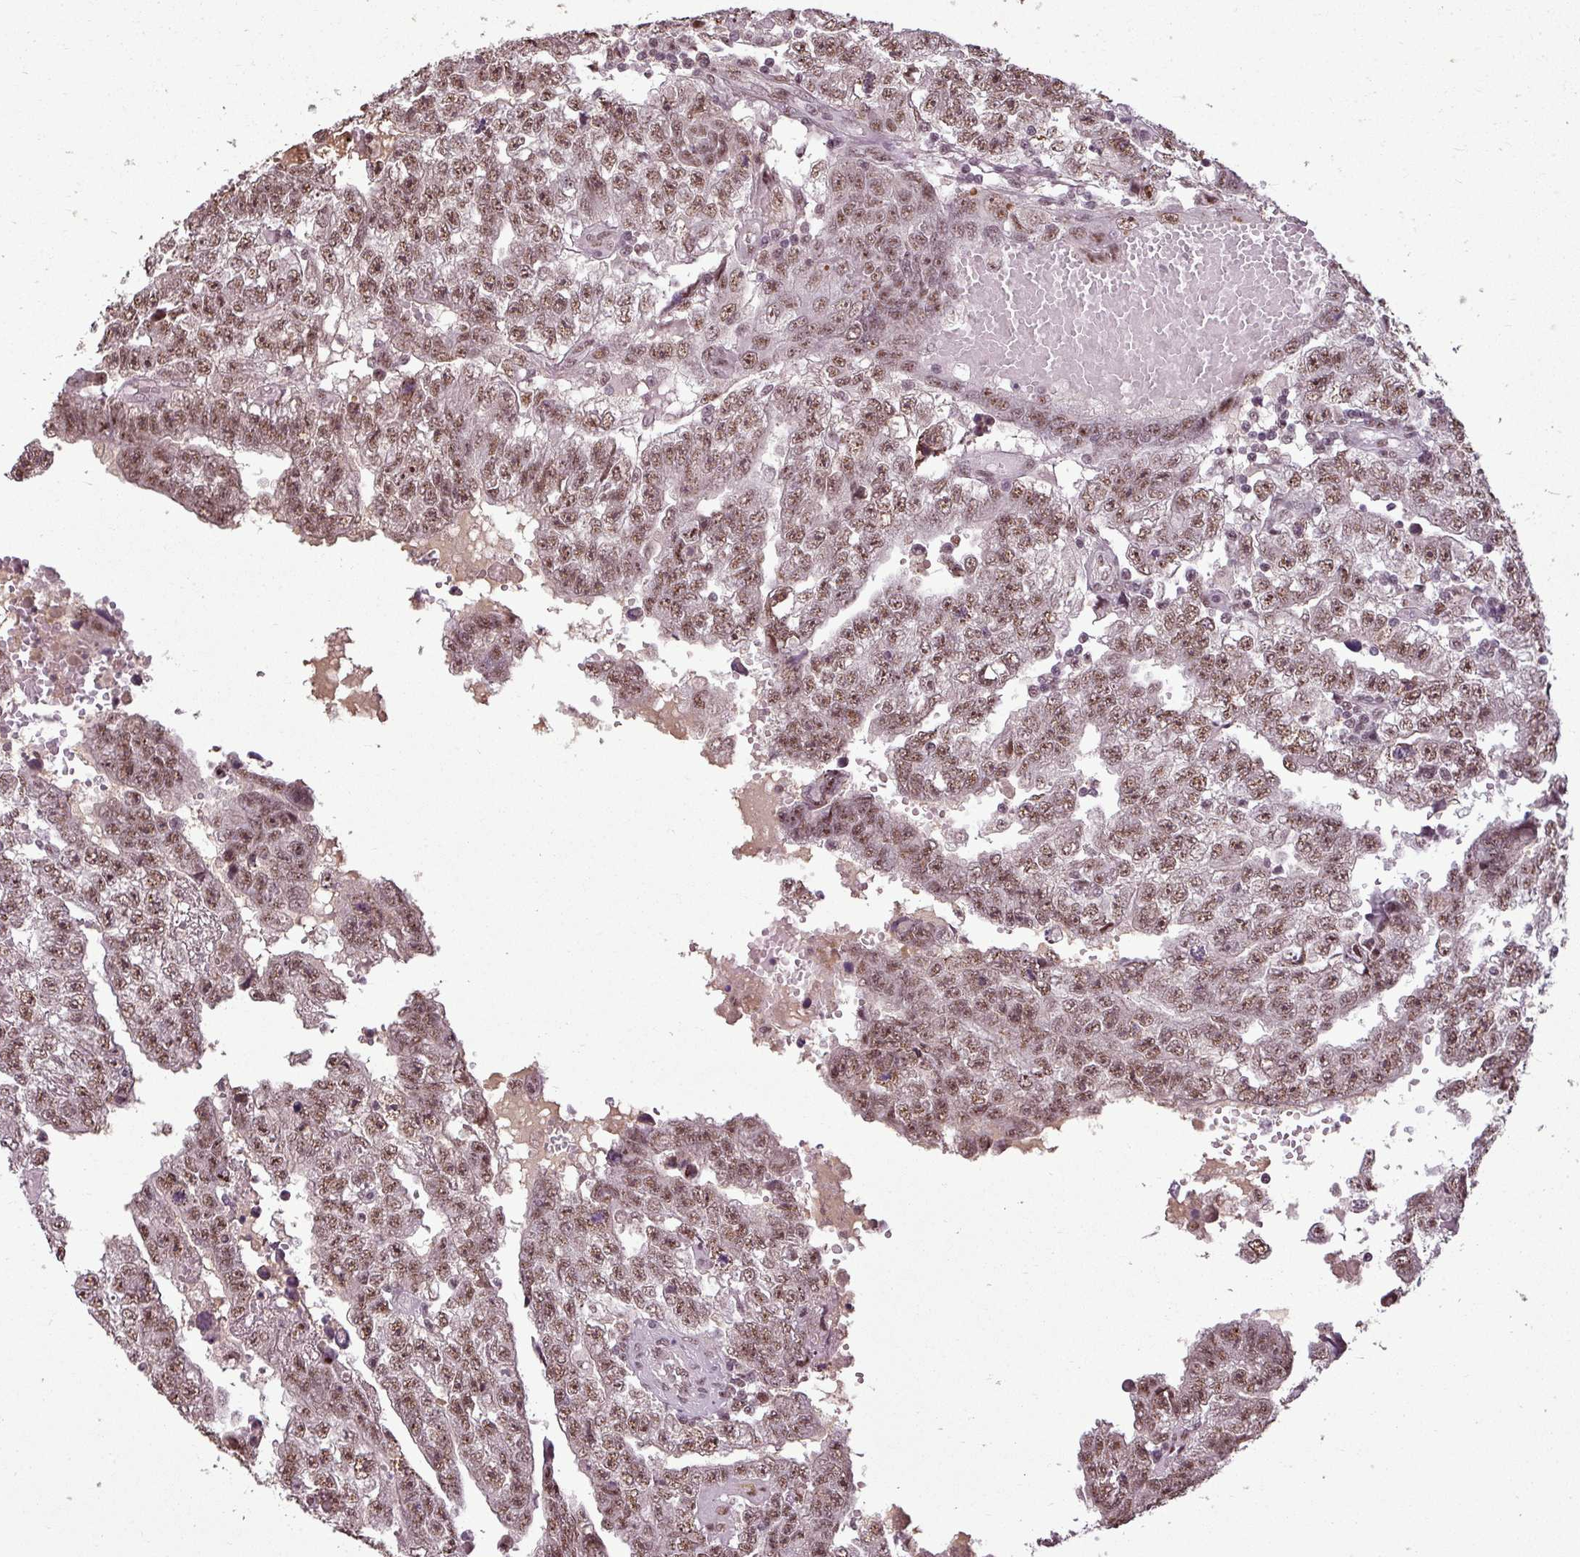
{"staining": {"intensity": "moderate", "quantity": ">75%", "location": "nuclear"}, "tissue": "testis cancer", "cell_type": "Tumor cells", "image_type": "cancer", "snomed": [{"axis": "morphology", "description": "Carcinoma, Embryonal, NOS"}, {"axis": "topography", "description": "Testis"}], "caption": "Testis cancer (embryonal carcinoma) stained with DAB immunohistochemistry (IHC) displays medium levels of moderate nuclear expression in about >75% of tumor cells.", "gene": "BCAS3", "patient": {"sex": "male", "age": 25}}